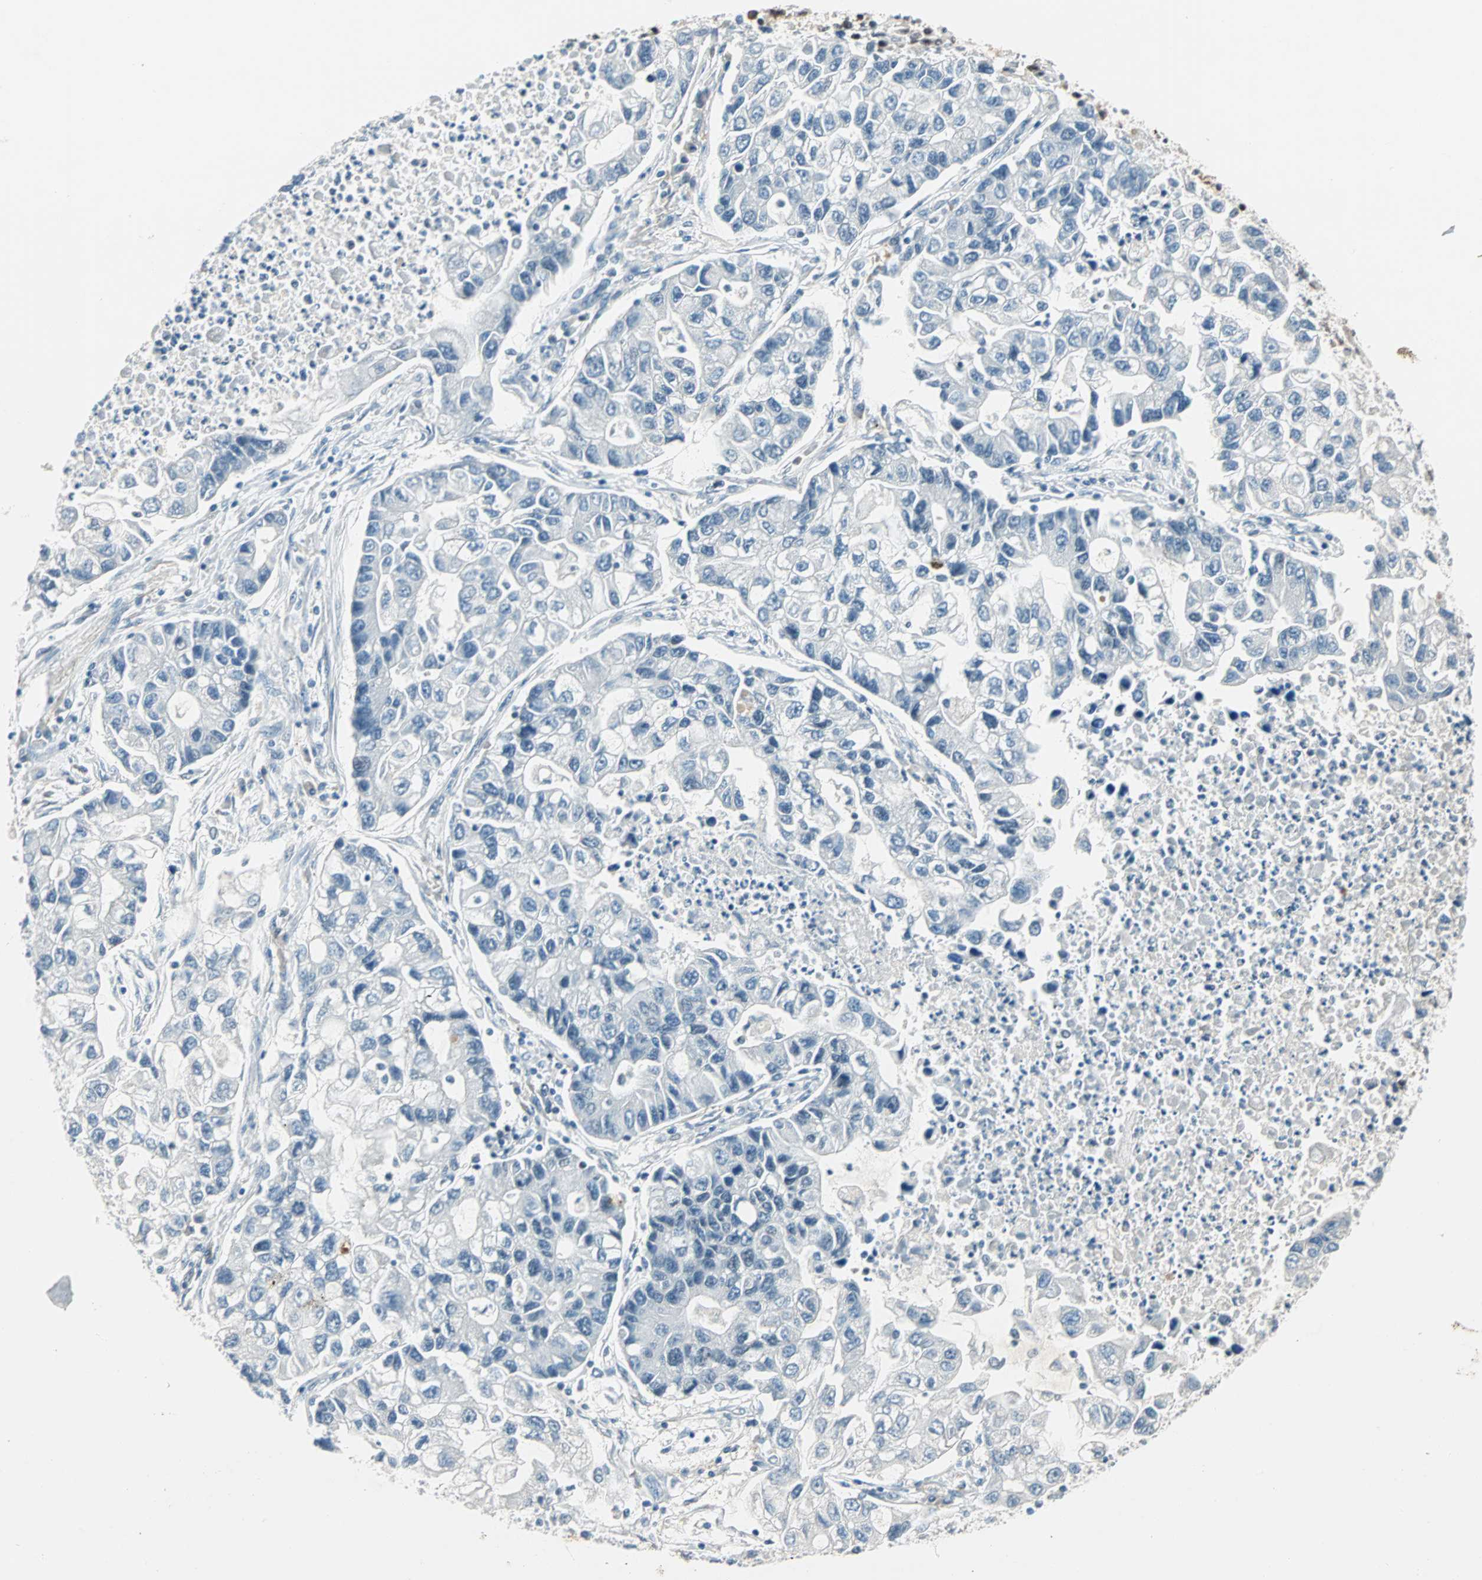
{"staining": {"intensity": "negative", "quantity": "none", "location": "none"}, "tissue": "lung cancer", "cell_type": "Tumor cells", "image_type": "cancer", "snomed": [{"axis": "morphology", "description": "Adenocarcinoma, NOS"}, {"axis": "topography", "description": "Lung"}], "caption": "The micrograph displays no staining of tumor cells in adenocarcinoma (lung). (Immunohistochemistry (ihc), brightfield microscopy, high magnification).", "gene": "SIN3A", "patient": {"sex": "female", "age": 51}}